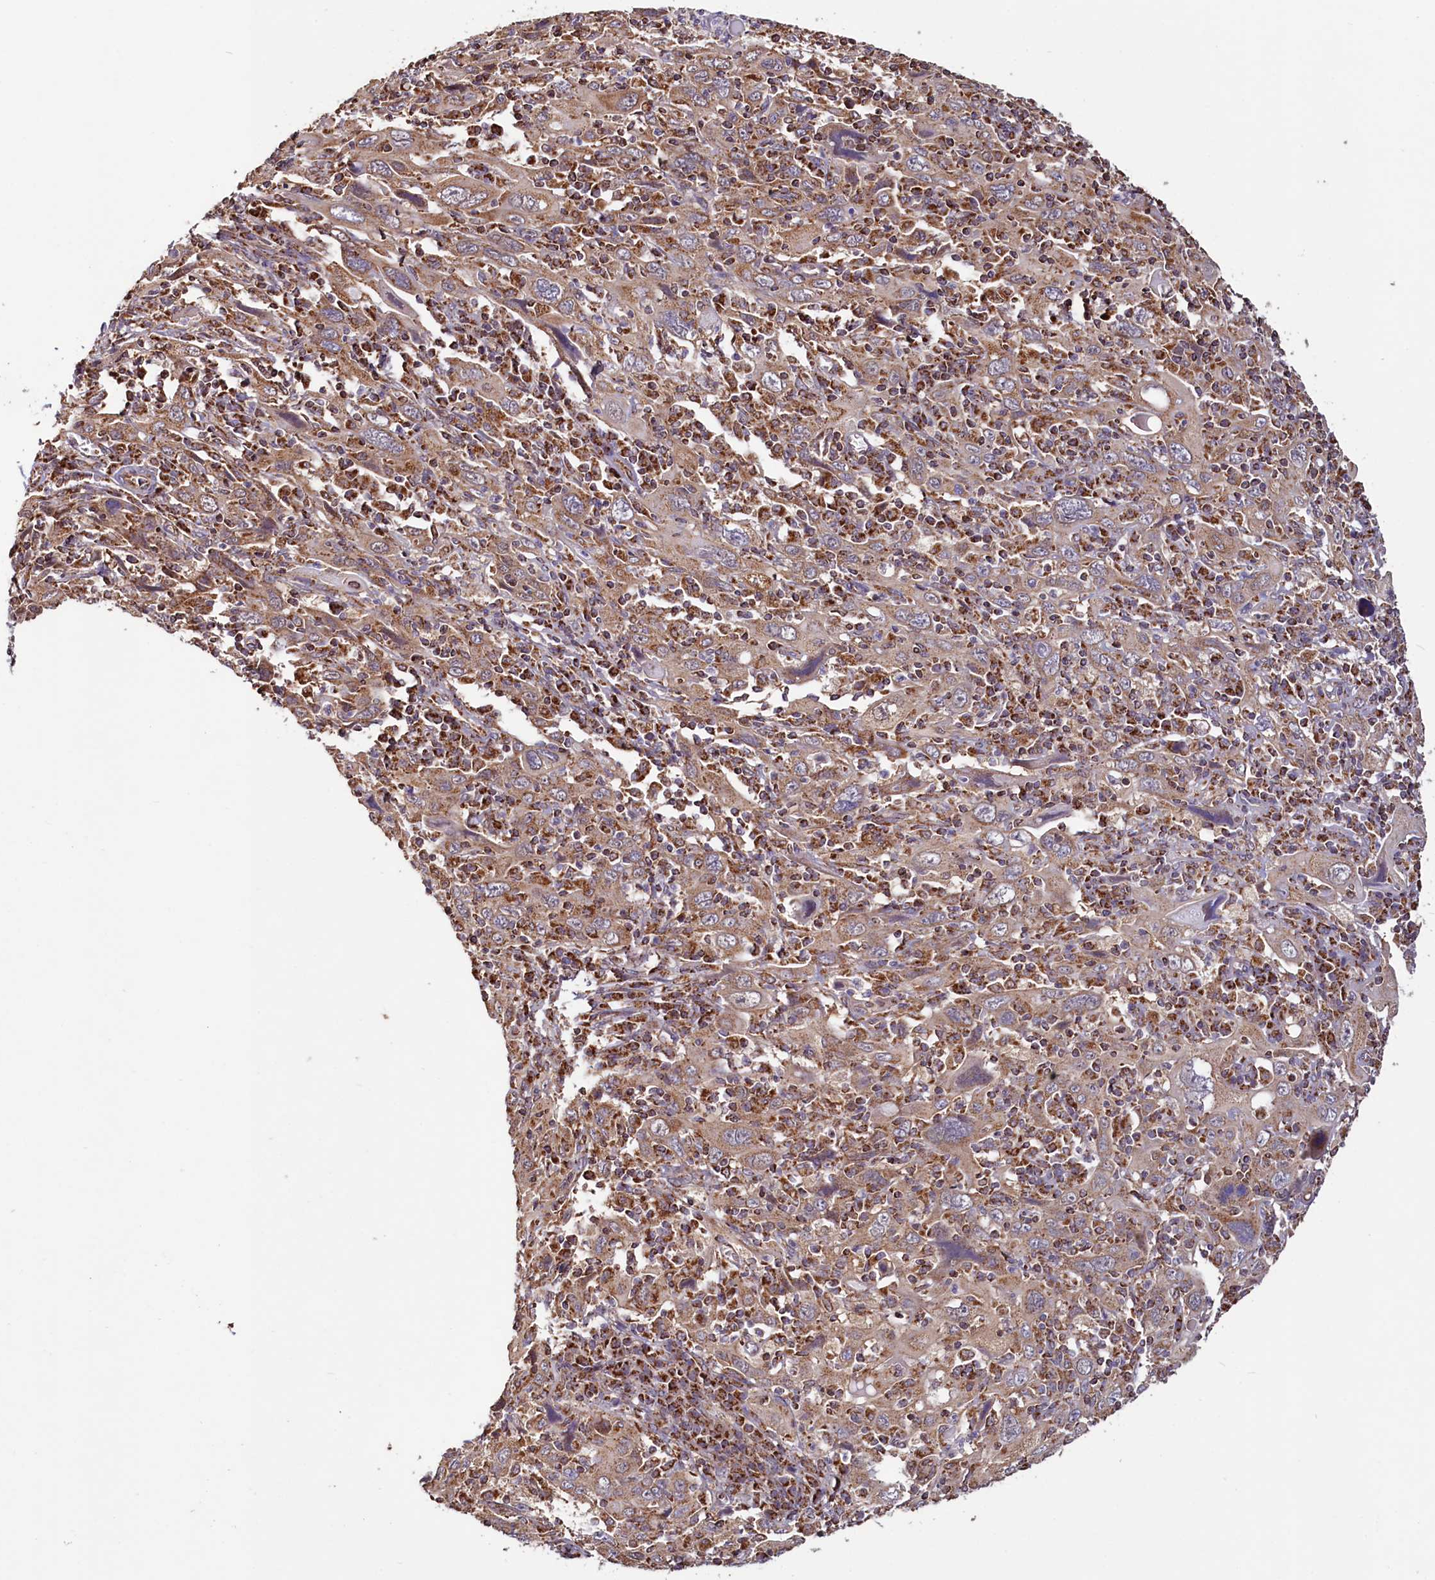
{"staining": {"intensity": "moderate", "quantity": ">75%", "location": "cytoplasmic/membranous"}, "tissue": "cervical cancer", "cell_type": "Tumor cells", "image_type": "cancer", "snomed": [{"axis": "morphology", "description": "Squamous cell carcinoma, NOS"}, {"axis": "topography", "description": "Cervix"}], "caption": "IHC photomicrograph of human cervical cancer (squamous cell carcinoma) stained for a protein (brown), which reveals medium levels of moderate cytoplasmic/membranous staining in approximately >75% of tumor cells.", "gene": "NUDT15", "patient": {"sex": "female", "age": 46}}